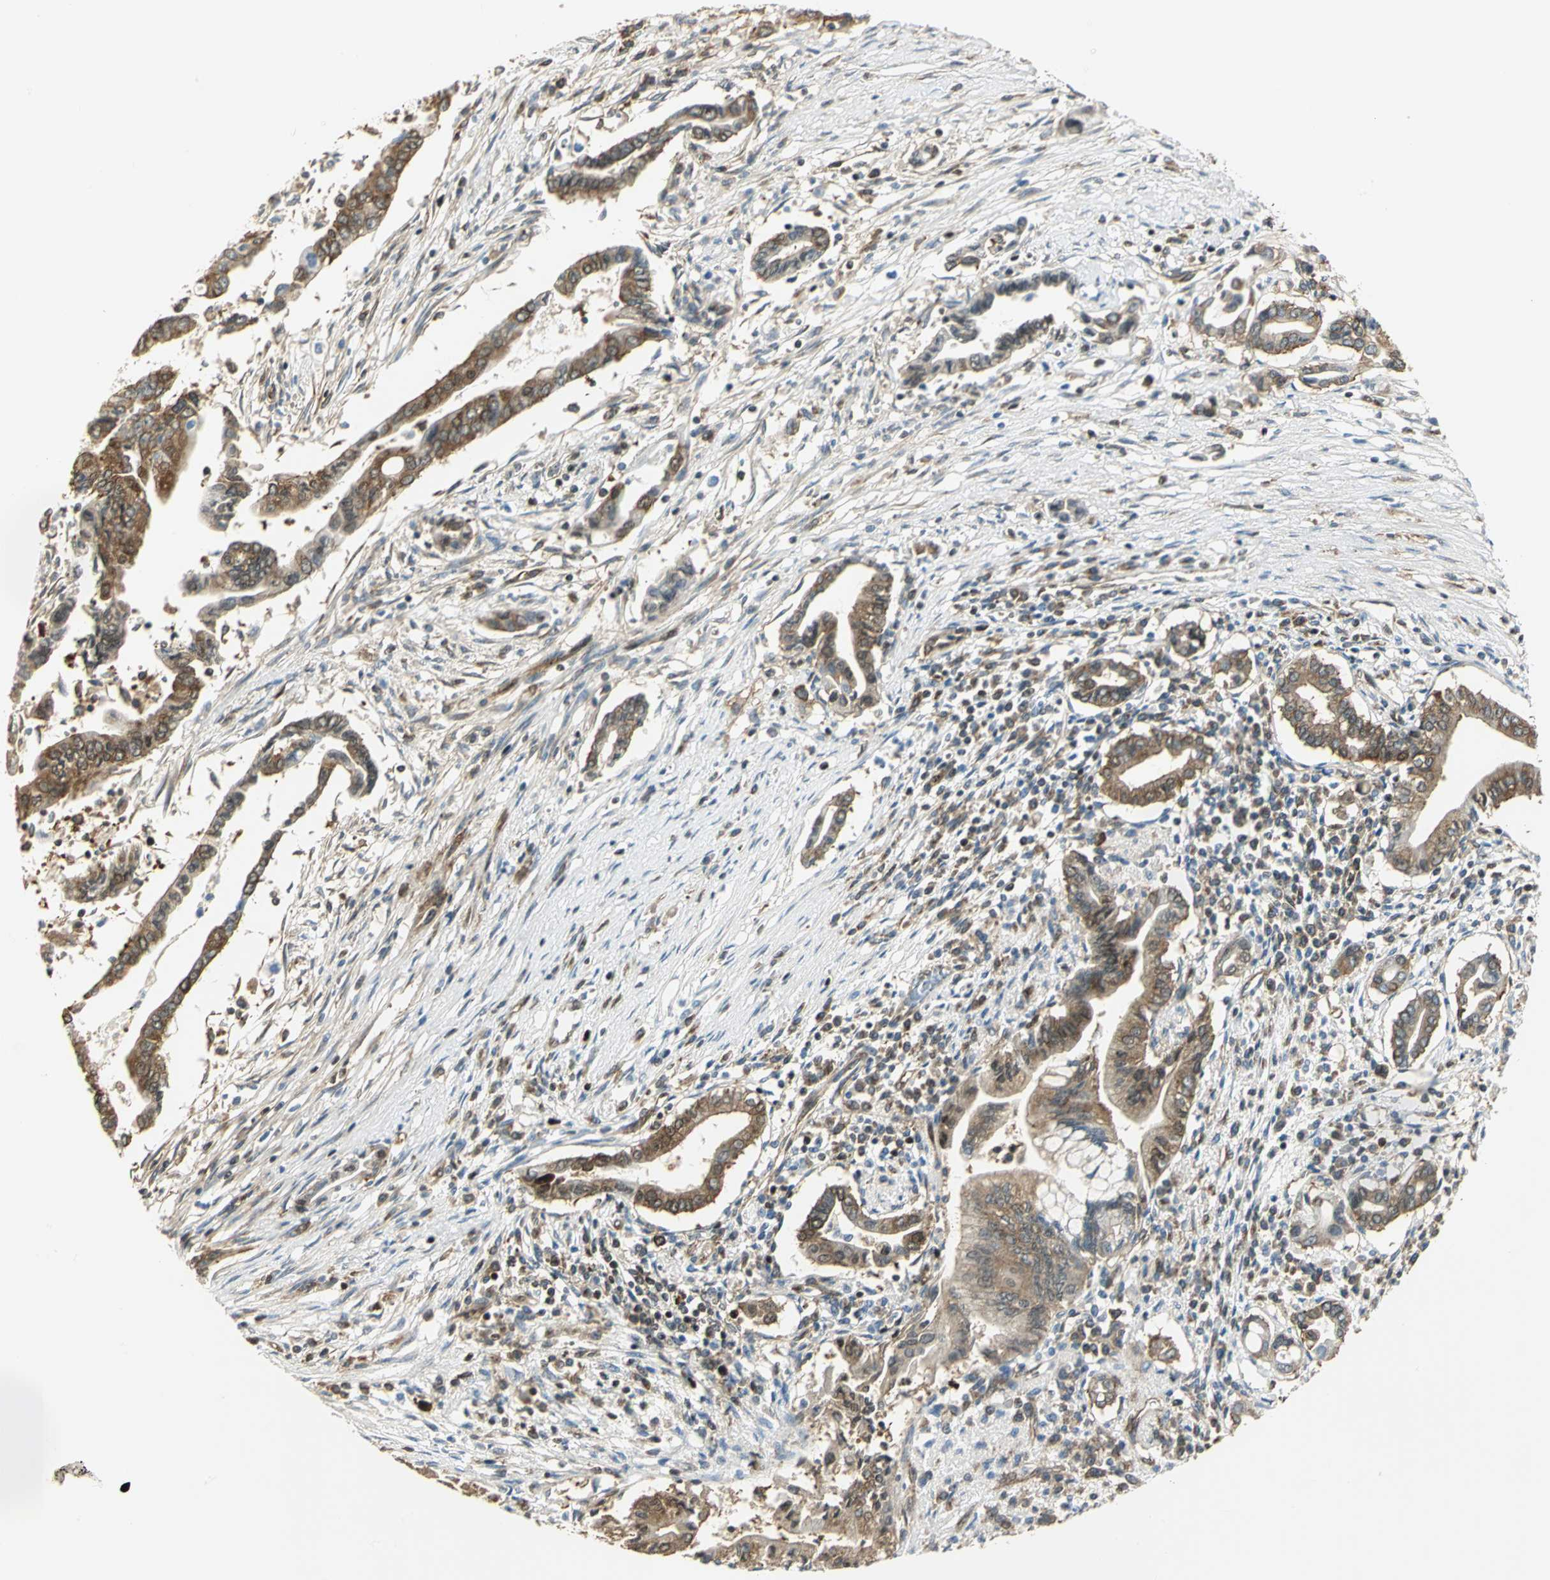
{"staining": {"intensity": "moderate", "quantity": ">75%", "location": "cytoplasmic/membranous"}, "tissue": "pancreatic cancer", "cell_type": "Tumor cells", "image_type": "cancer", "snomed": [{"axis": "morphology", "description": "Adenocarcinoma, NOS"}, {"axis": "topography", "description": "Pancreas"}], "caption": "Tumor cells display medium levels of moderate cytoplasmic/membranous positivity in approximately >75% of cells in human adenocarcinoma (pancreatic). (DAB = brown stain, brightfield microscopy at high magnification).", "gene": "DDX5", "patient": {"sex": "female", "age": 57}}